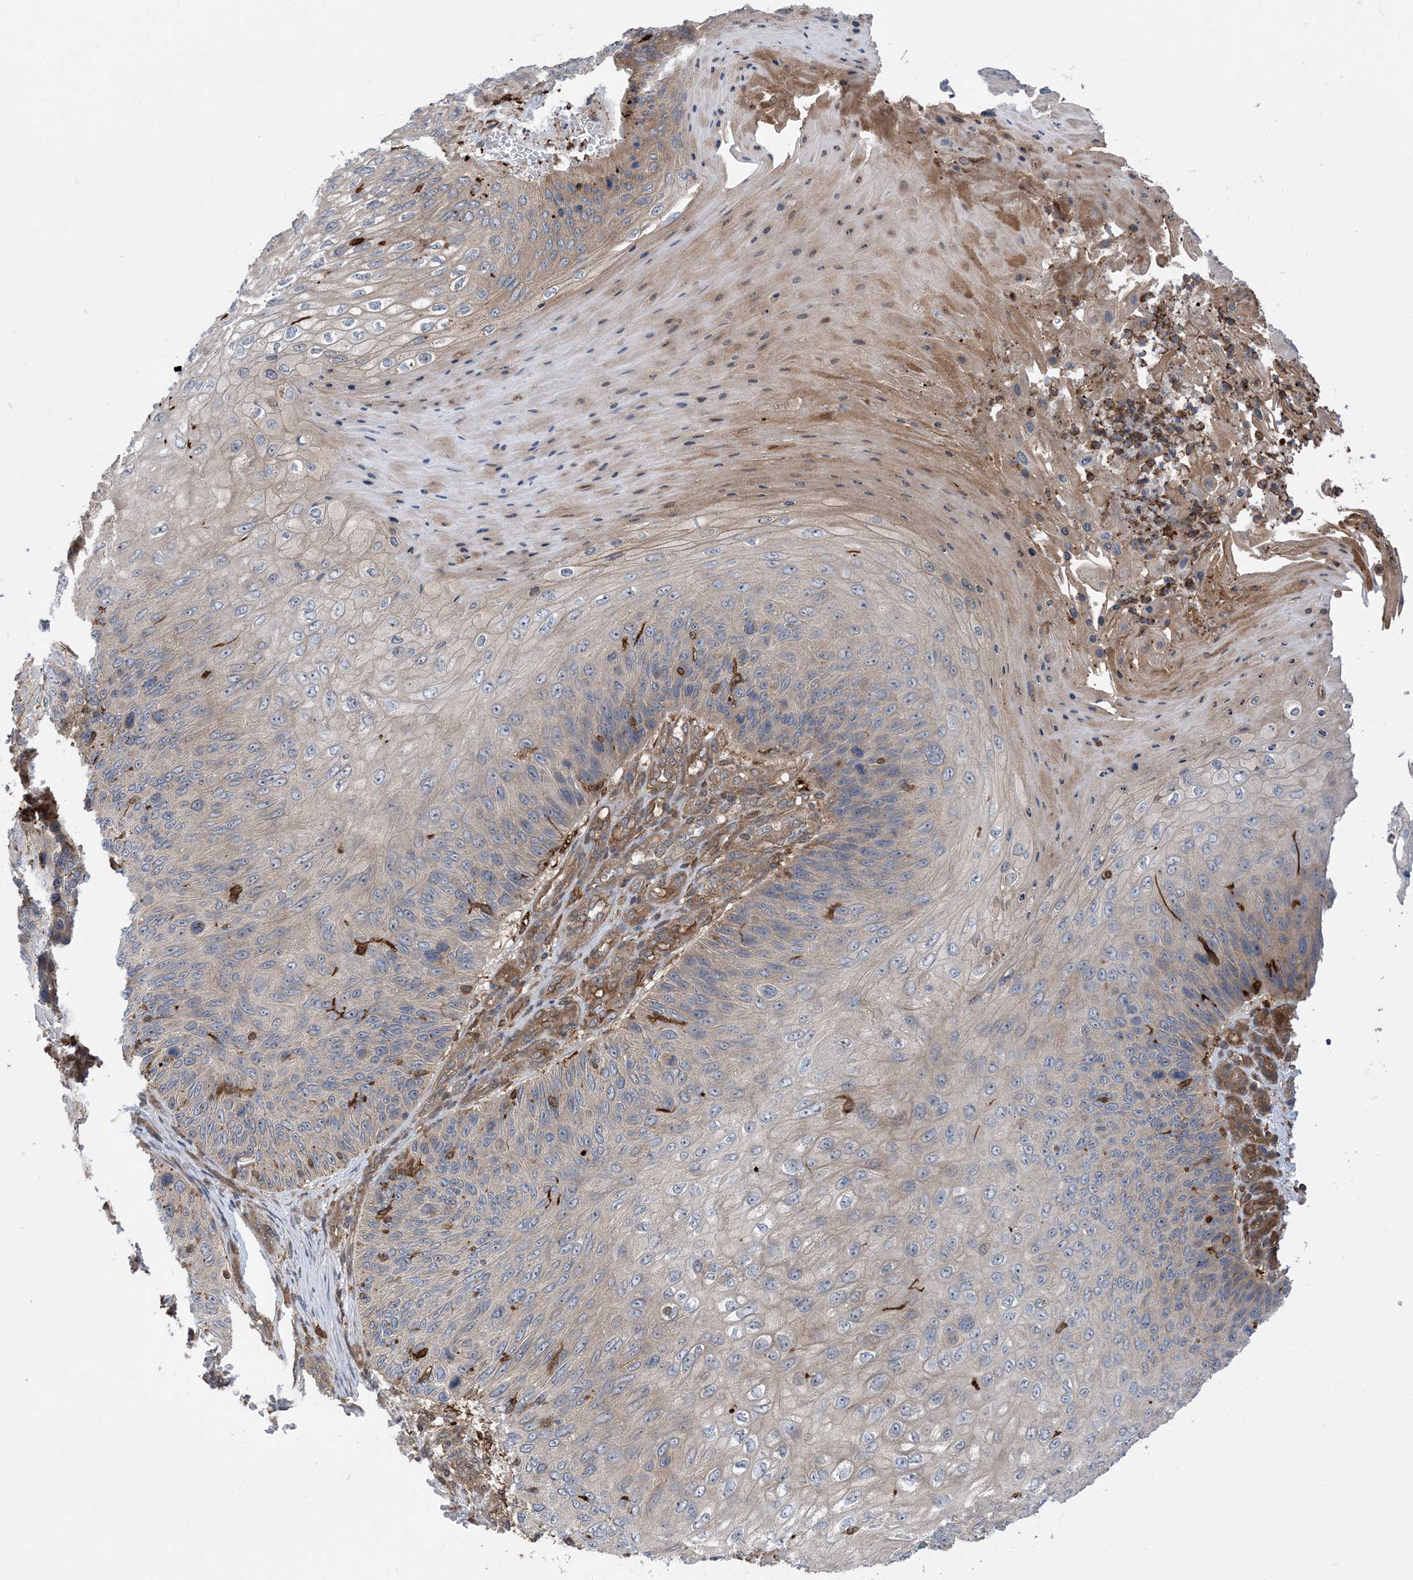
{"staining": {"intensity": "weak", "quantity": "<25%", "location": "cytoplasmic/membranous"}, "tissue": "skin cancer", "cell_type": "Tumor cells", "image_type": "cancer", "snomed": [{"axis": "morphology", "description": "Squamous cell carcinoma, NOS"}, {"axis": "topography", "description": "Skin"}], "caption": "Immunohistochemical staining of squamous cell carcinoma (skin) displays no significant expression in tumor cells.", "gene": "HS1BP3", "patient": {"sex": "female", "age": 88}}